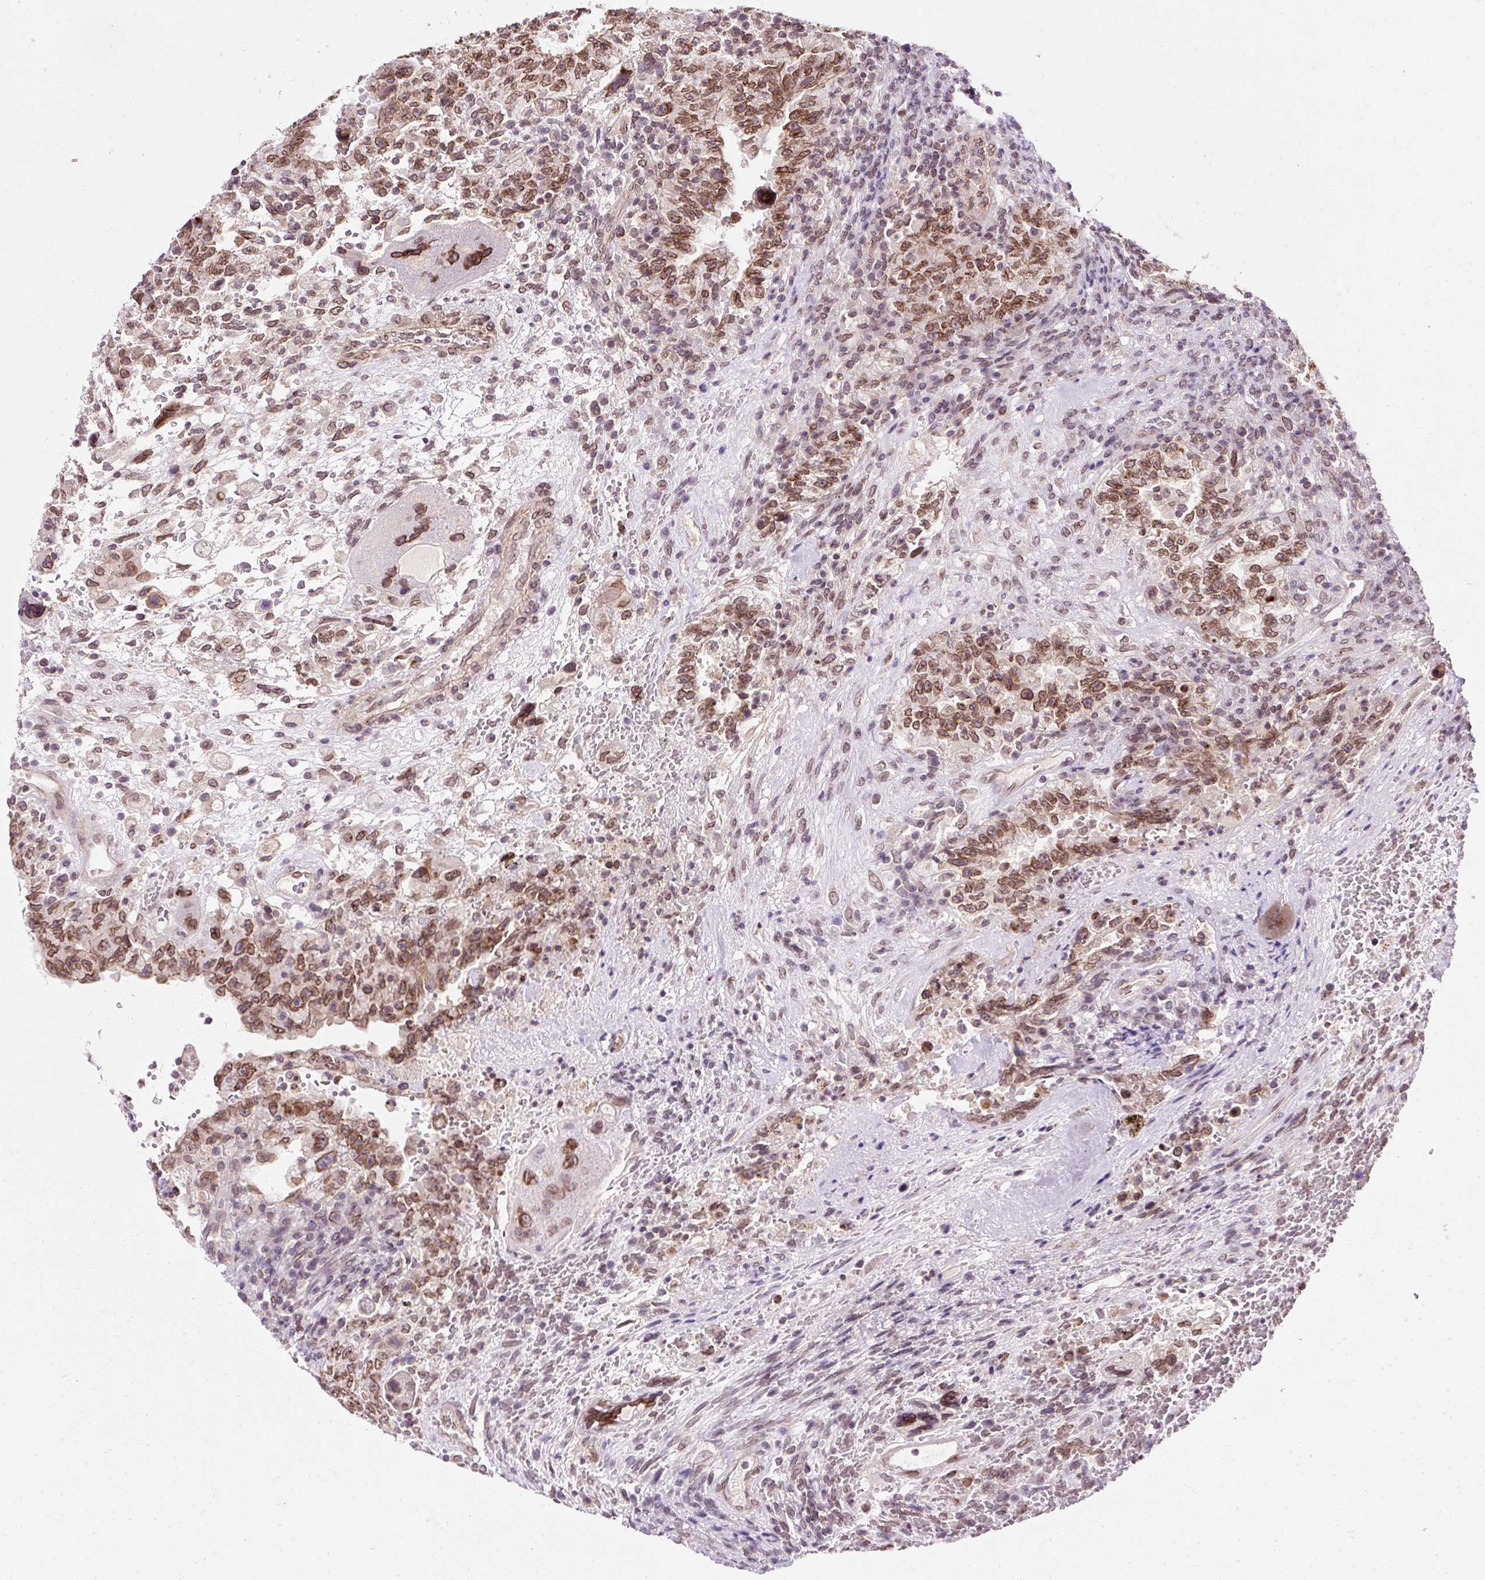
{"staining": {"intensity": "moderate", "quantity": ">75%", "location": "cytoplasmic/membranous,nuclear"}, "tissue": "testis cancer", "cell_type": "Tumor cells", "image_type": "cancer", "snomed": [{"axis": "morphology", "description": "Carcinoma, Embryonal, NOS"}, {"axis": "topography", "description": "Testis"}], "caption": "An immunohistochemistry histopathology image of neoplastic tissue is shown. Protein staining in brown shows moderate cytoplasmic/membranous and nuclear positivity in embryonal carcinoma (testis) within tumor cells. (Brightfield microscopy of DAB IHC at high magnification).", "gene": "ZNF610", "patient": {"sex": "male", "age": 26}}